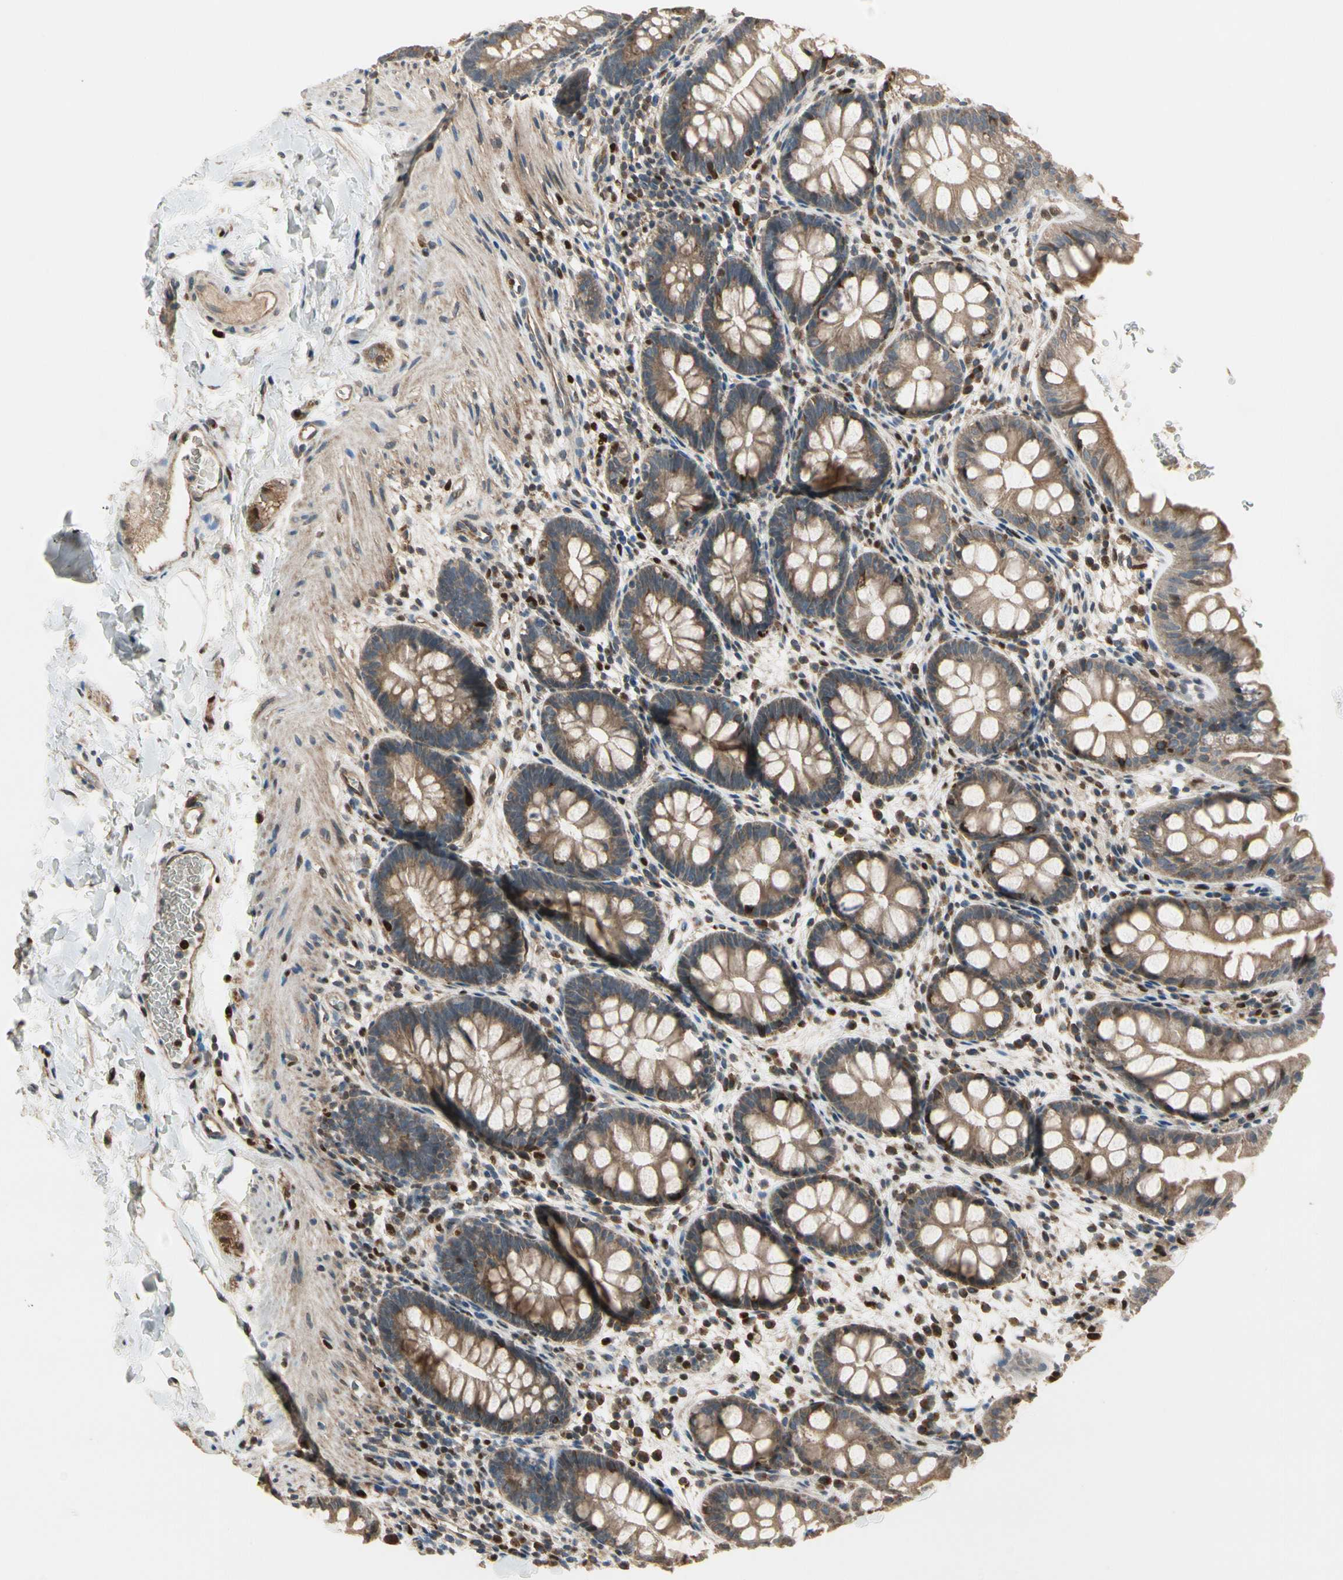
{"staining": {"intensity": "moderate", "quantity": ">75%", "location": "cytoplasmic/membranous"}, "tissue": "rectum", "cell_type": "Glandular cells", "image_type": "normal", "snomed": [{"axis": "morphology", "description": "Normal tissue, NOS"}, {"axis": "topography", "description": "Rectum"}], "caption": "A high-resolution image shows immunohistochemistry (IHC) staining of benign rectum, which exhibits moderate cytoplasmic/membranous staining in approximately >75% of glandular cells. The protein of interest is shown in brown color, while the nuclei are stained blue.", "gene": "CGREF1", "patient": {"sex": "female", "age": 24}}